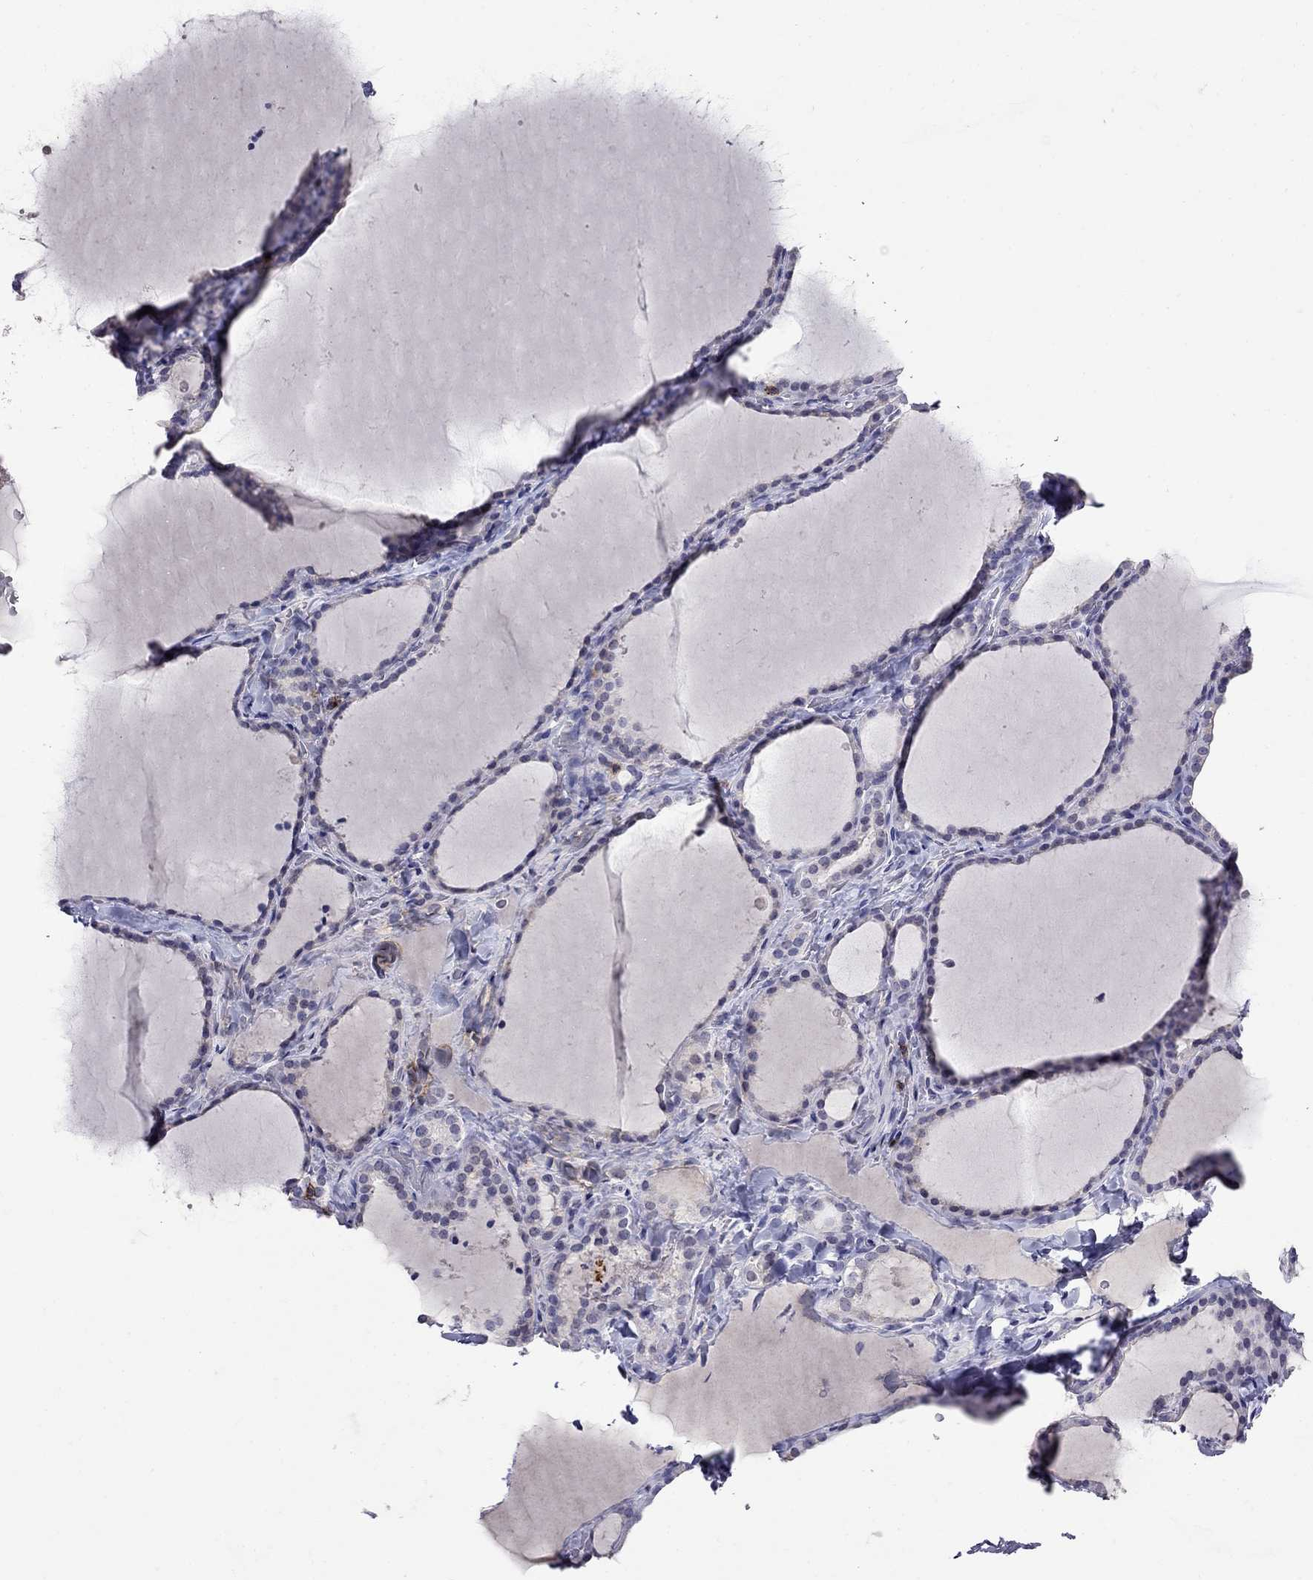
{"staining": {"intensity": "negative", "quantity": "none", "location": "none"}, "tissue": "thyroid gland", "cell_type": "Glandular cells", "image_type": "normal", "snomed": [{"axis": "morphology", "description": "Normal tissue, NOS"}, {"axis": "topography", "description": "Thyroid gland"}], "caption": "DAB (3,3'-diaminobenzidine) immunohistochemical staining of unremarkable thyroid gland reveals no significant expression in glandular cells.", "gene": "CD8B", "patient": {"sex": "female", "age": 22}}